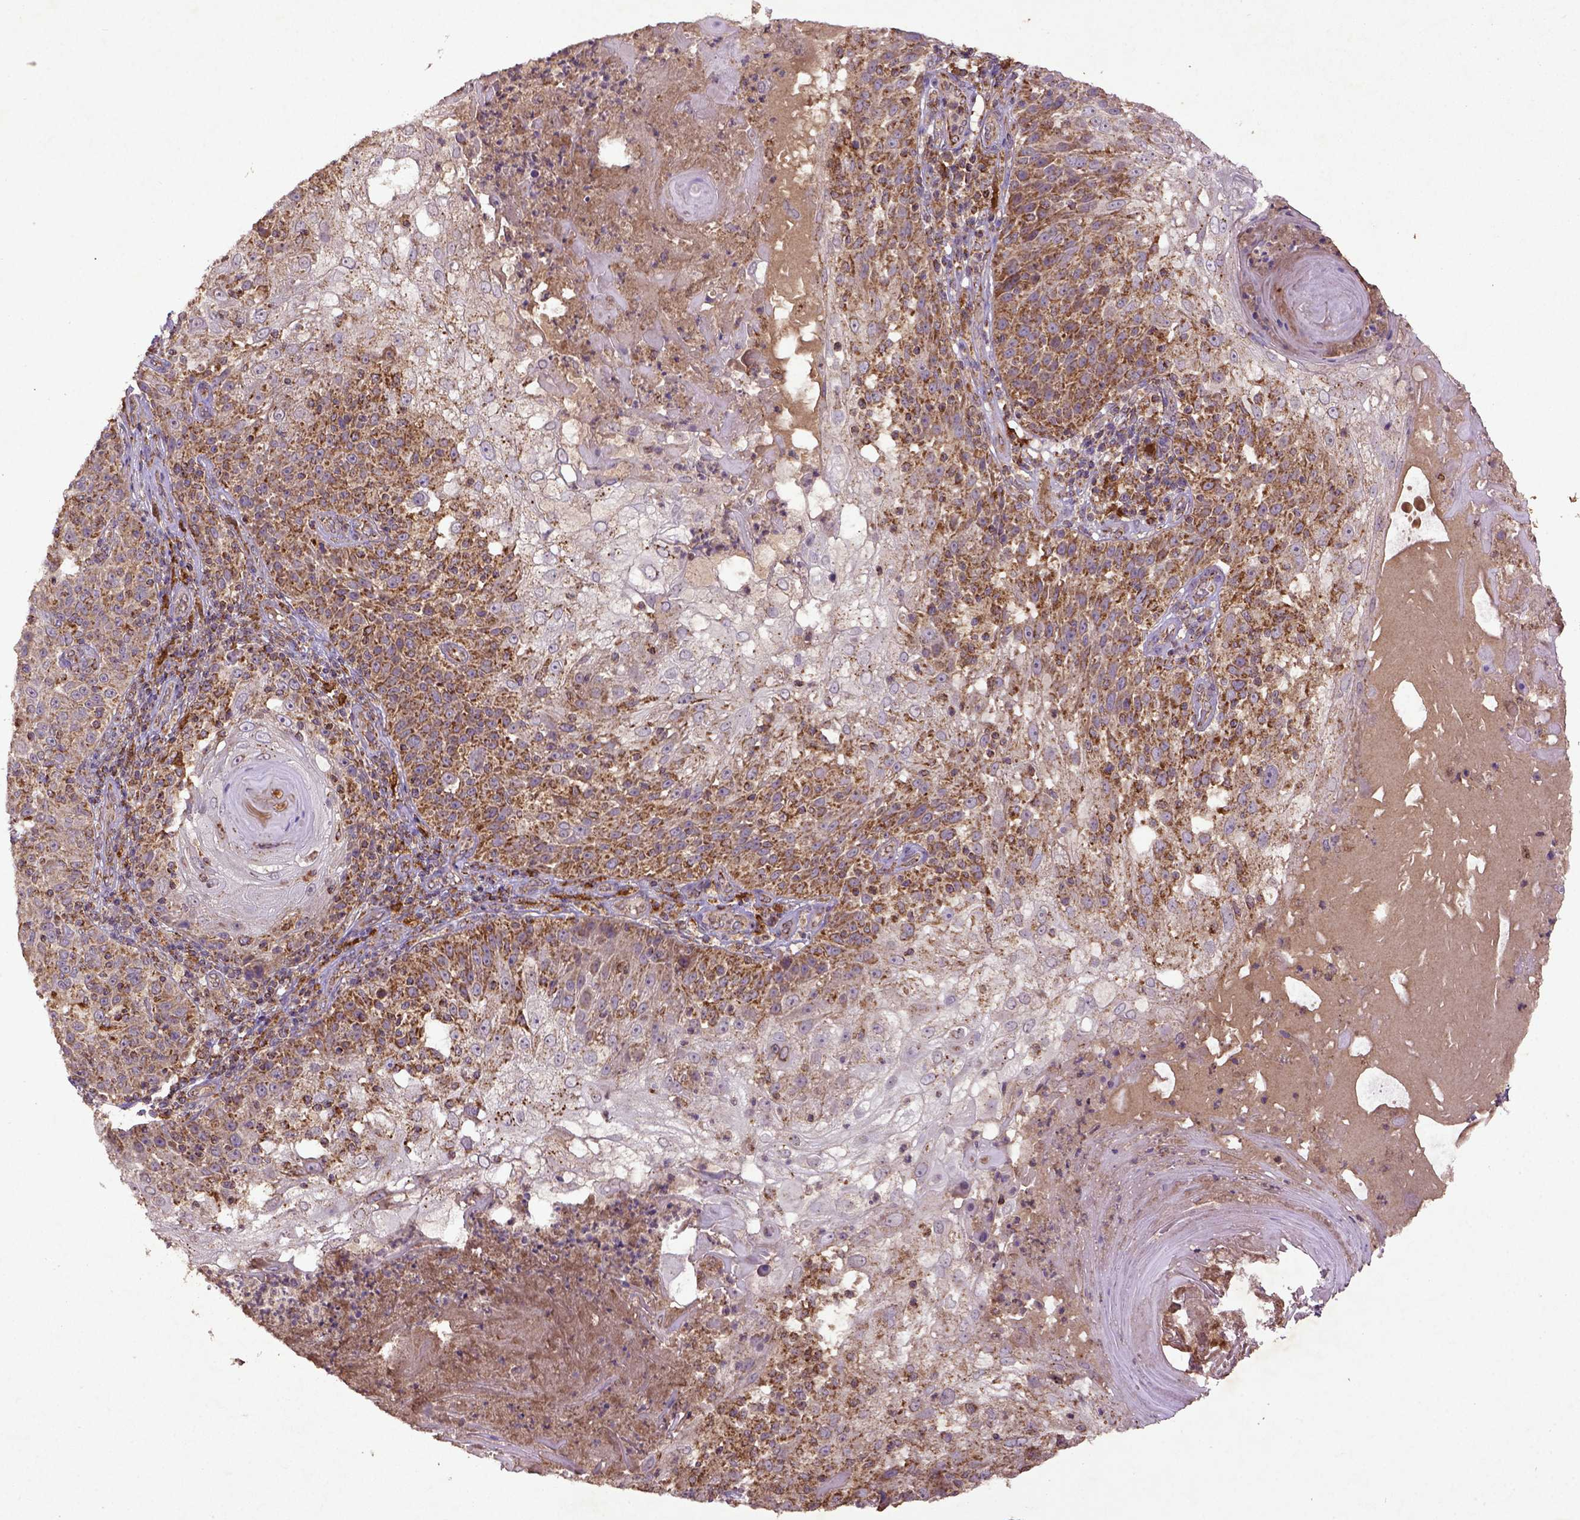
{"staining": {"intensity": "moderate", "quantity": "25%-75%", "location": "cytoplasmic/membranous"}, "tissue": "skin cancer", "cell_type": "Tumor cells", "image_type": "cancer", "snomed": [{"axis": "morphology", "description": "Normal tissue, NOS"}, {"axis": "morphology", "description": "Squamous cell carcinoma, NOS"}, {"axis": "topography", "description": "Skin"}], "caption": "Human skin squamous cell carcinoma stained with a brown dye demonstrates moderate cytoplasmic/membranous positive expression in about 25%-75% of tumor cells.", "gene": "MT-CO1", "patient": {"sex": "female", "age": 83}}